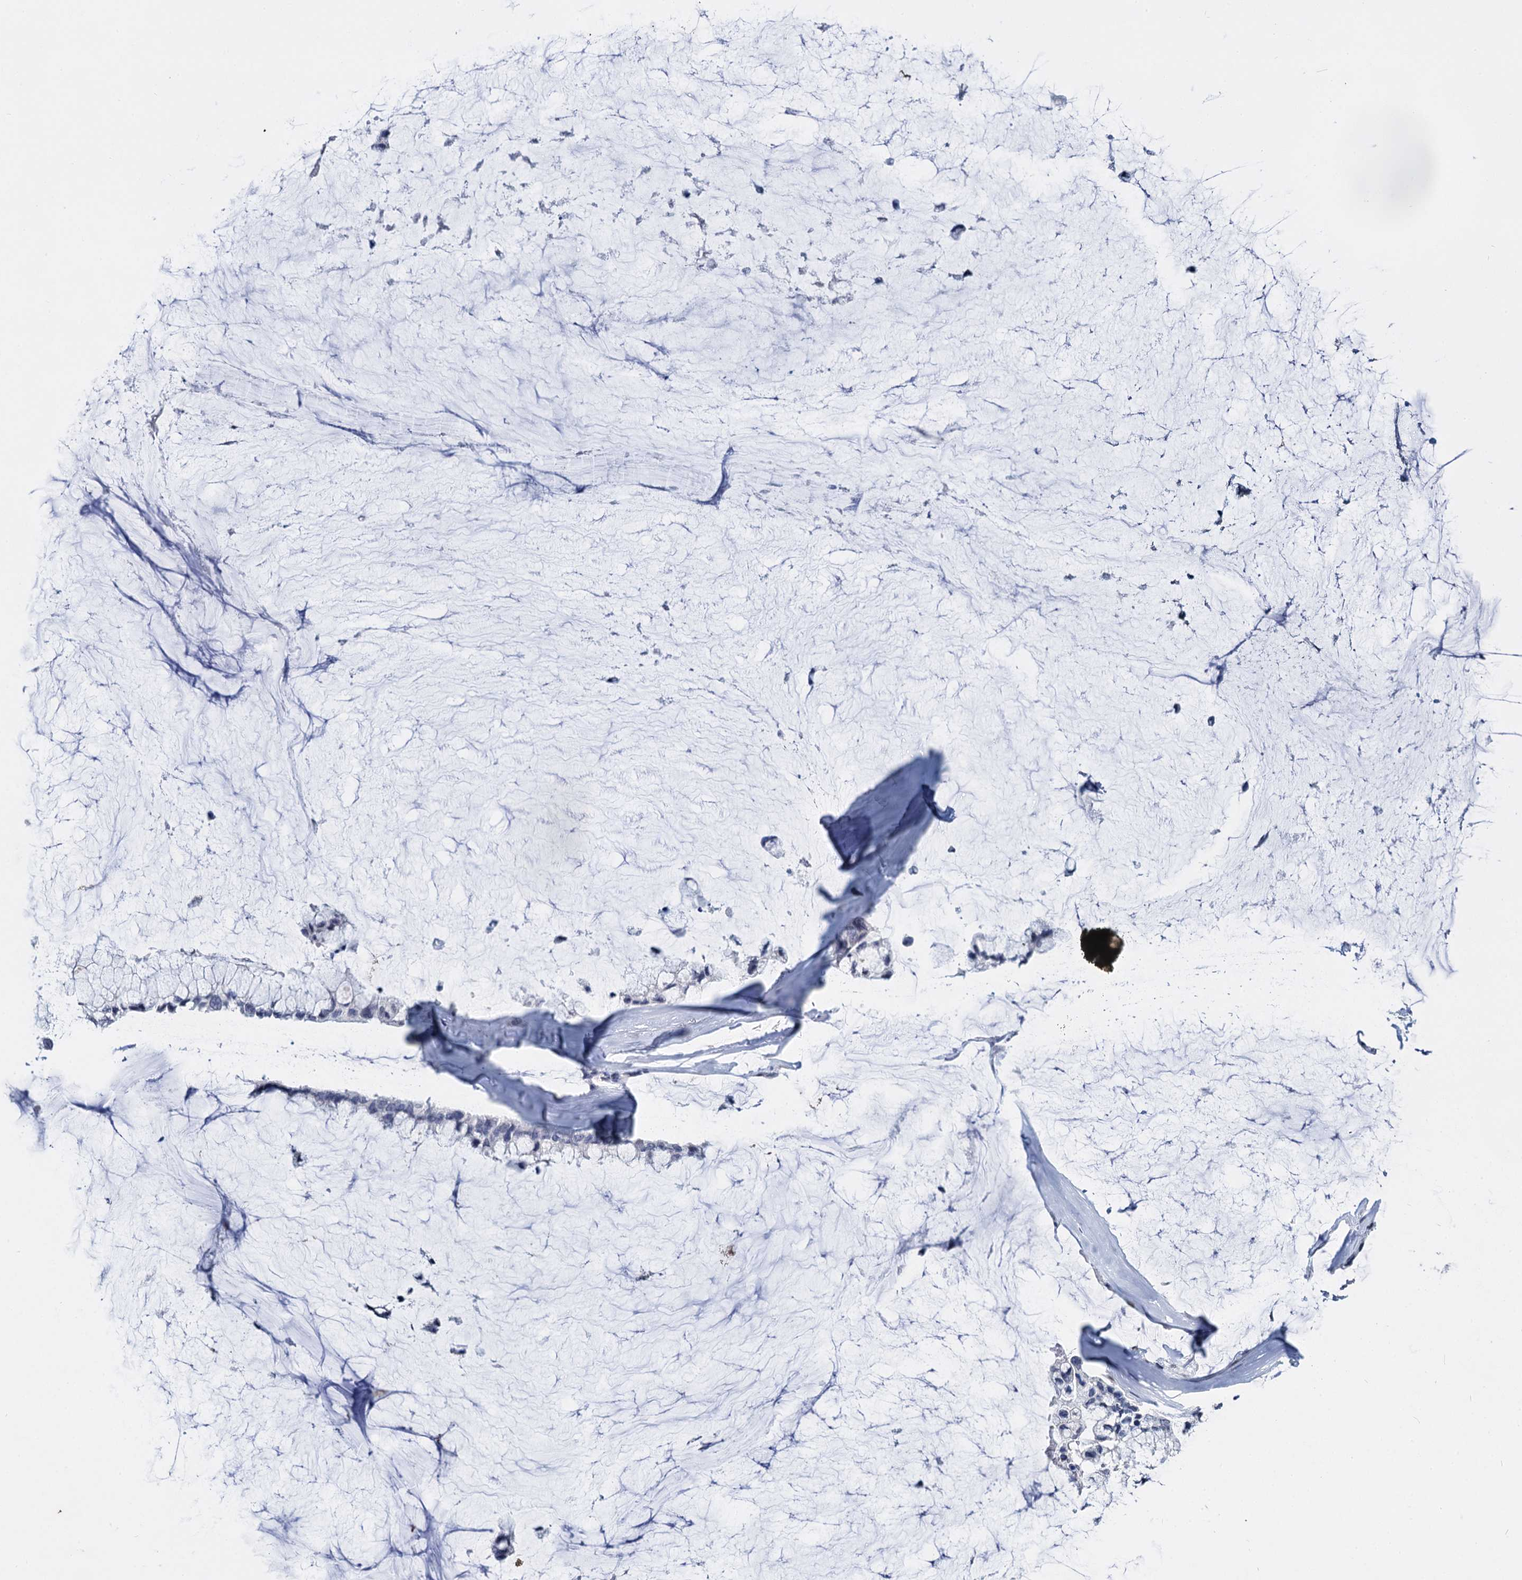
{"staining": {"intensity": "negative", "quantity": "none", "location": "none"}, "tissue": "ovarian cancer", "cell_type": "Tumor cells", "image_type": "cancer", "snomed": [{"axis": "morphology", "description": "Cystadenocarcinoma, mucinous, NOS"}, {"axis": "topography", "description": "Ovary"}], "caption": "IHC of ovarian cancer reveals no expression in tumor cells.", "gene": "MAGEA4", "patient": {"sex": "female", "age": 39}}